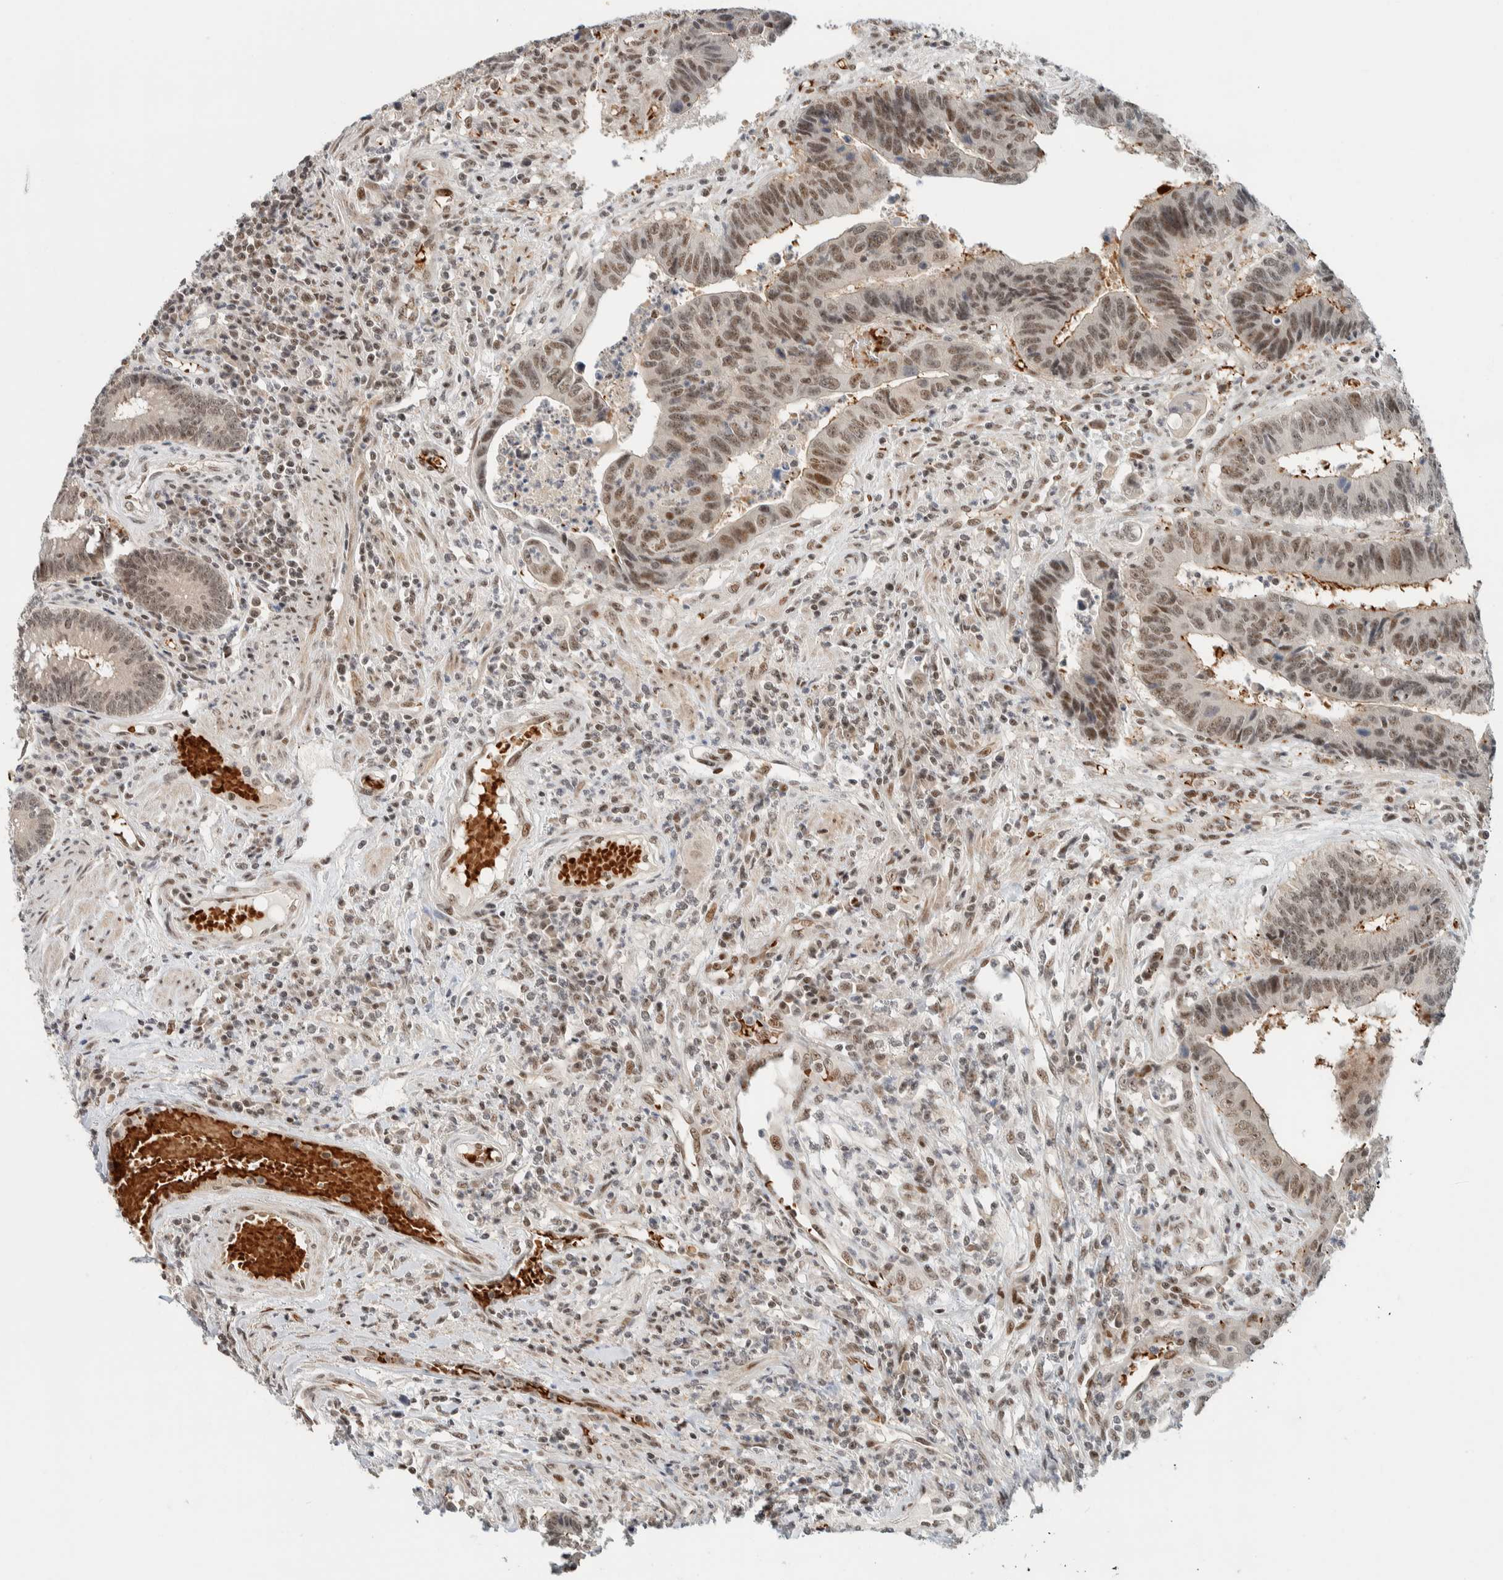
{"staining": {"intensity": "moderate", "quantity": ">75%", "location": "nuclear"}, "tissue": "colorectal cancer", "cell_type": "Tumor cells", "image_type": "cancer", "snomed": [{"axis": "morphology", "description": "Adenocarcinoma, NOS"}, {"axis": "topography", "description": "Rectum"}], "caption": "A high-resolution image shows IHC staining of colorectal cancer, which demonstrates moderate nuclear expression in about >75% of tumor cells.", "gene": "ZBTB2", "patient": {"sex": "male", "age": 84}}